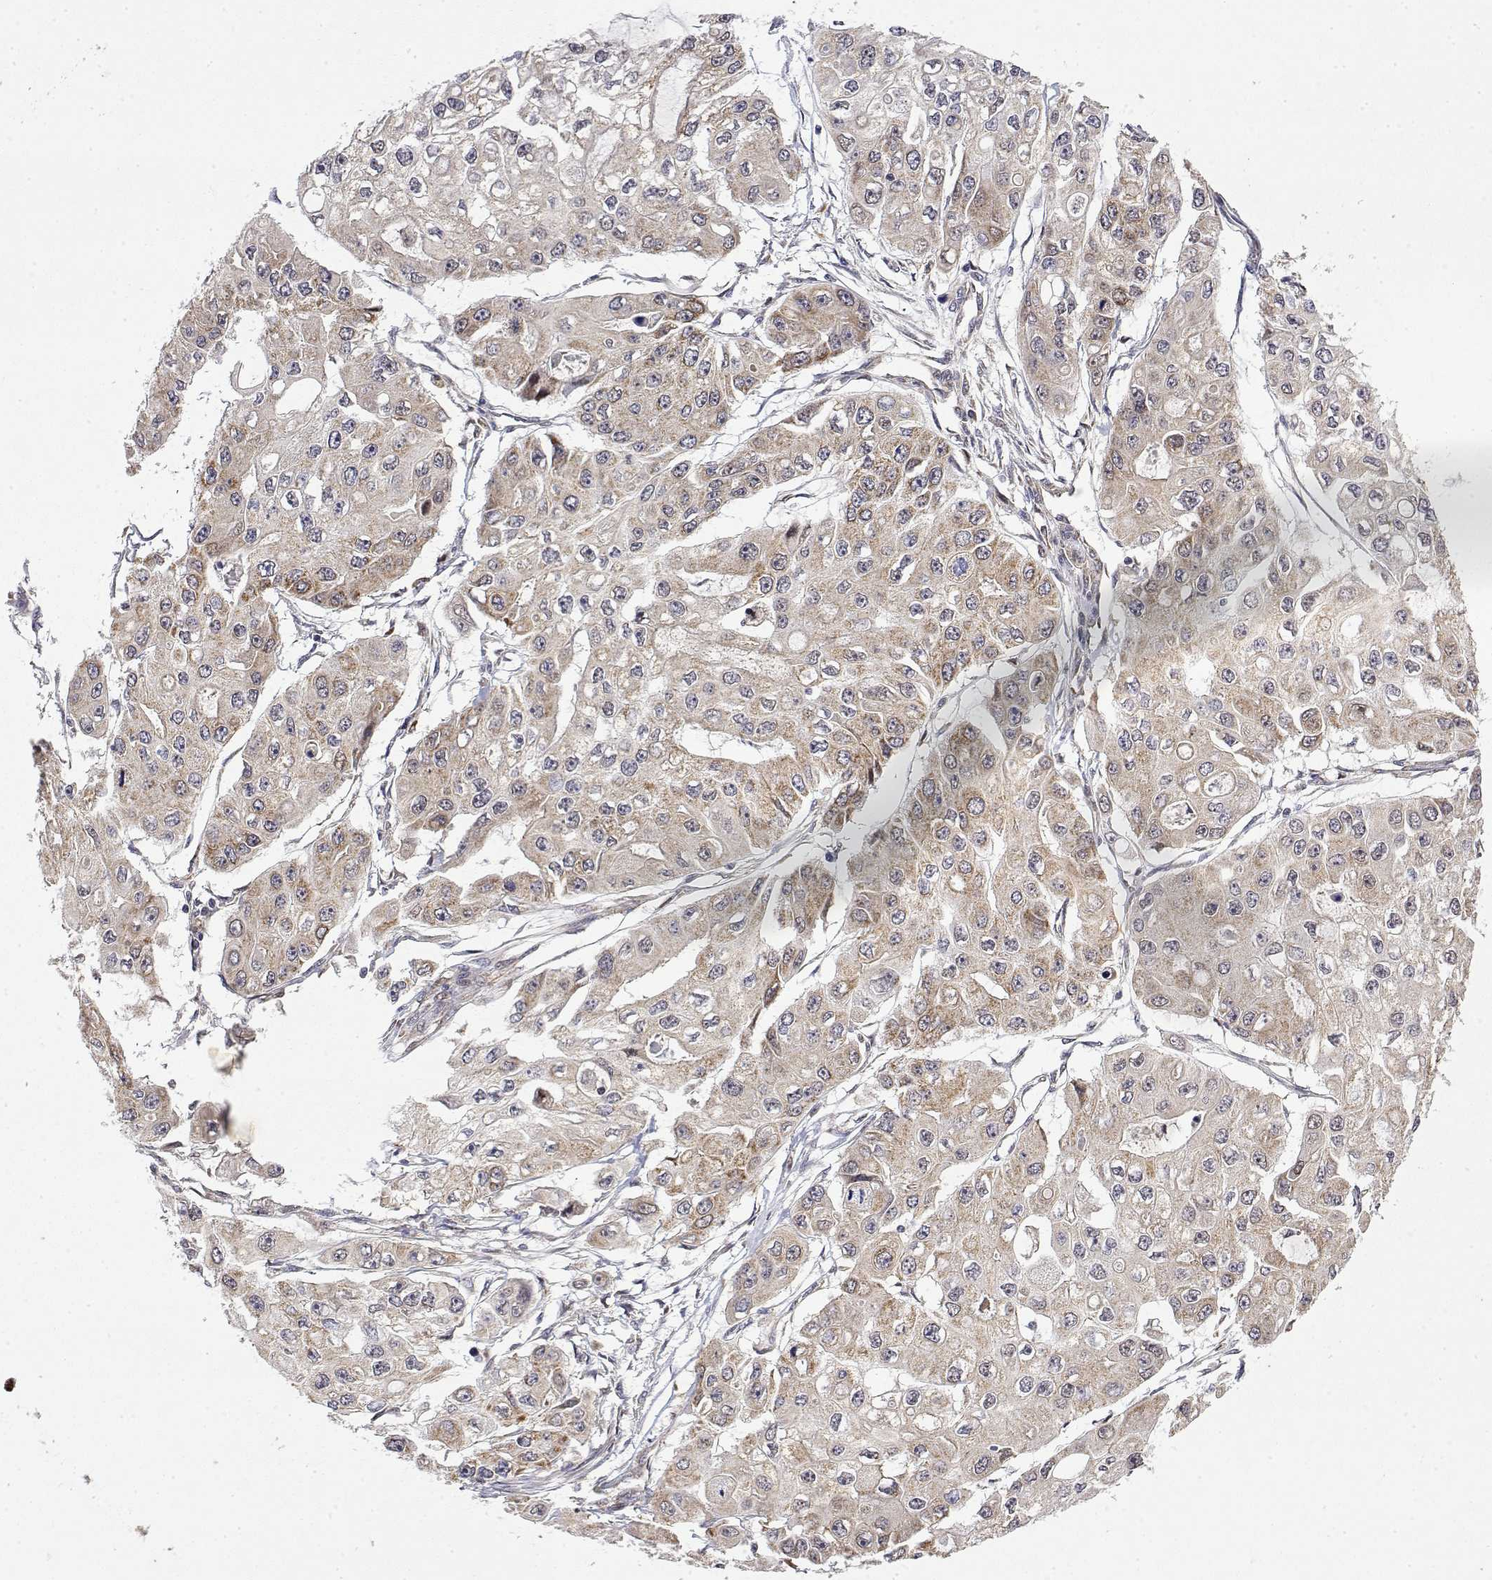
{"staining": {"intensity": "weak", "quantity": "25%-75%", "location": "cytoplasmic/membranous"}, "tissue": "ovarian cancer", "cell_type": "Tumor cells", "image_type": "cancer", "snomed": [{"axis": "morphology", "description": "Cystadenocarcinoma, serous, NOS"}, {"axis": "topography", "description": "Ovary"}], "caption": "The histopathology image displays staining of ovarian cancer, revealing weak cytoplasmic/membranous protein positivity (brown color) within tumor cells.", "gene": "GADD45GIP1", "patient": {"sex": "female", "age": 56}}